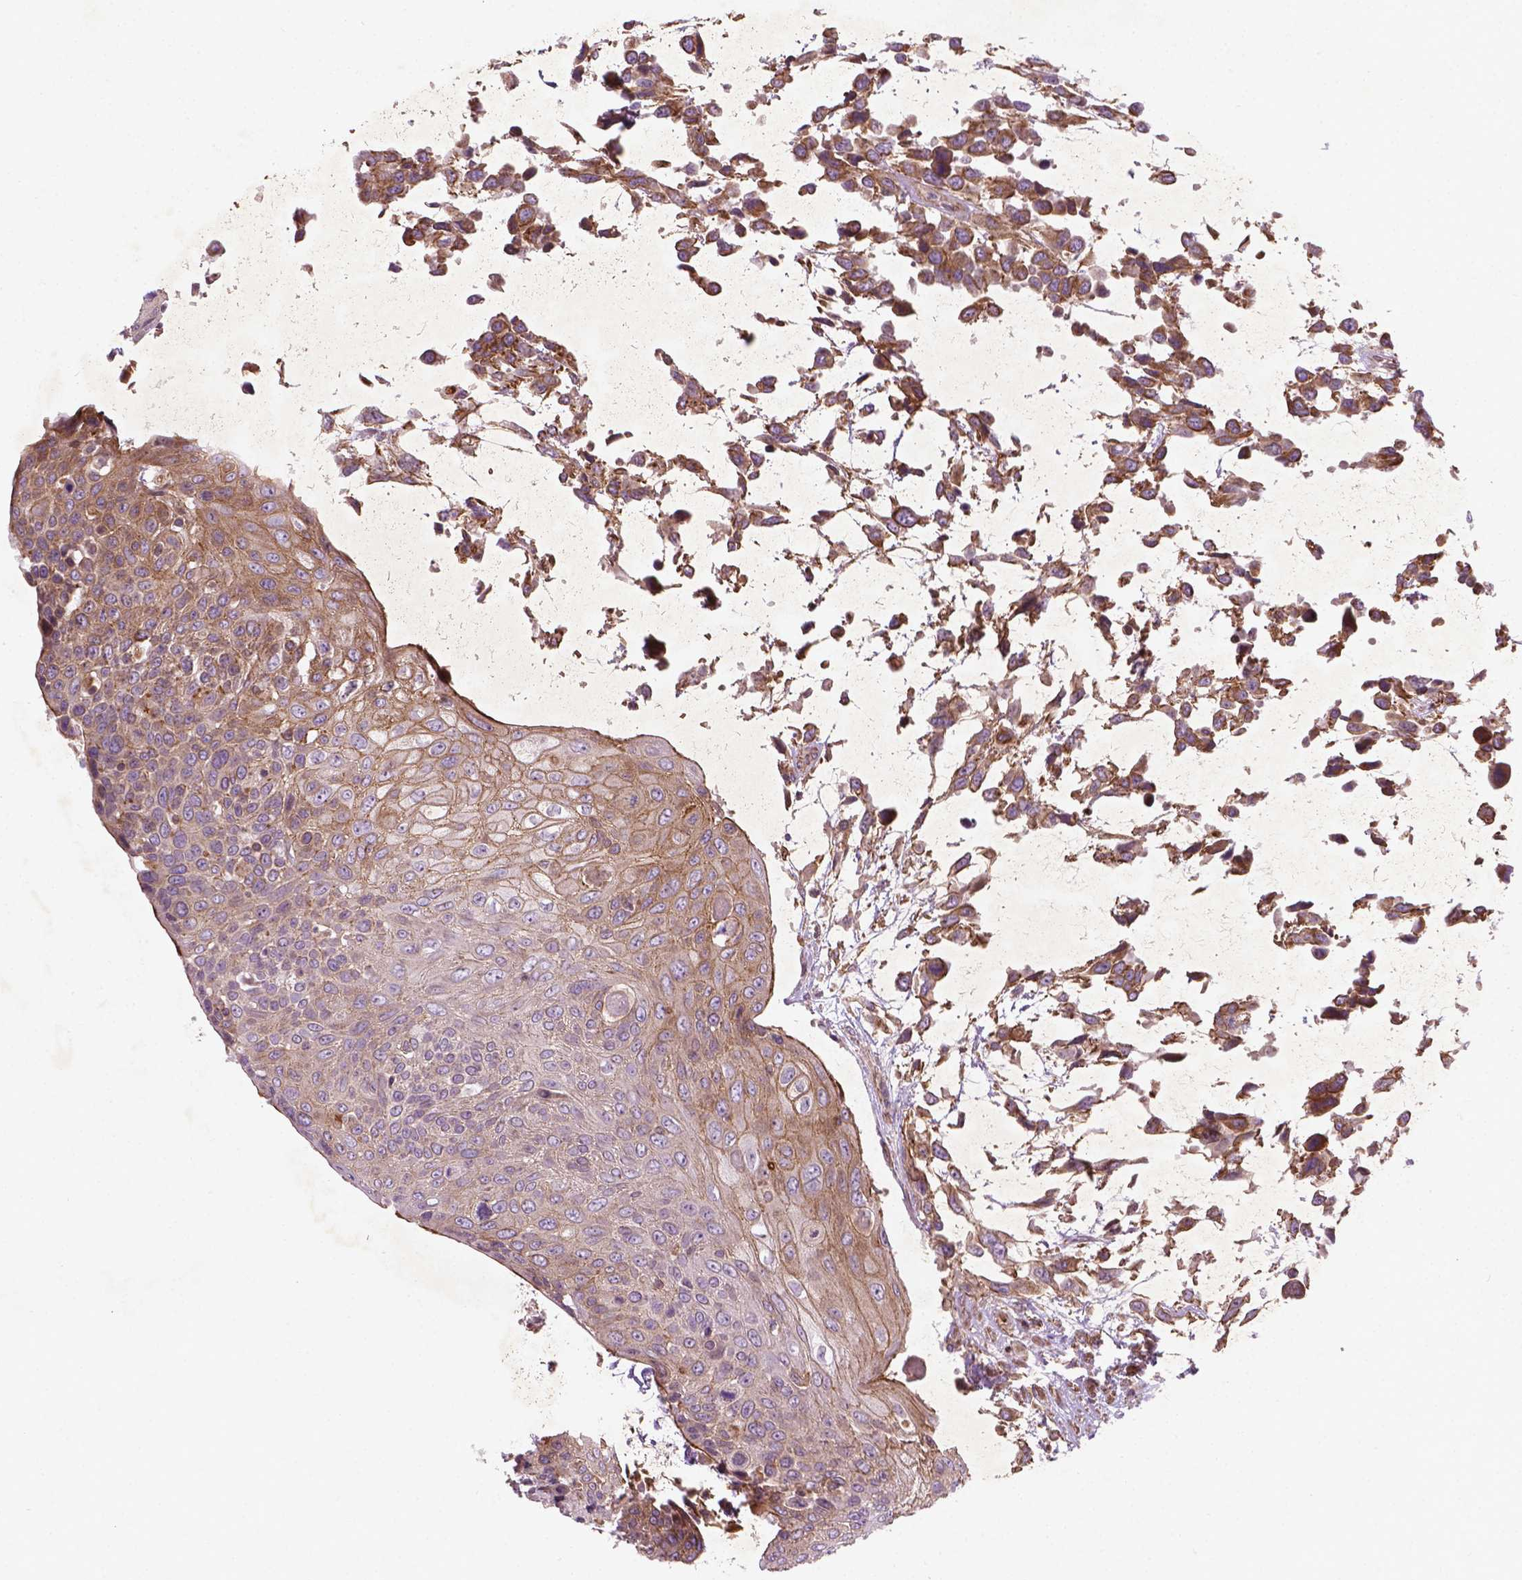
{"staining": {"intensity": "weak", "quantity": "<25%", "location": "cytoplasmic/membranous"}, "tissue": "urothelial cancer", "cell_type": "Tumor cells", "image_type": "cancer", "snomed": [{"axis": "morphology", "description": "Urothelial carcinoma, High grade"}, {"axis": "topography", "description": "Urinary bladder"}], "caption": "Immunohistochemistry (IHC) photomicrograph of neoplastic tissue: urothelial cancer stained with DAB (3,3'-diaminobenzidine) displays no significant protein positivity in tumor cells.", "gene": "TCHP", "patient": {"sex": "female", "age": 70}}